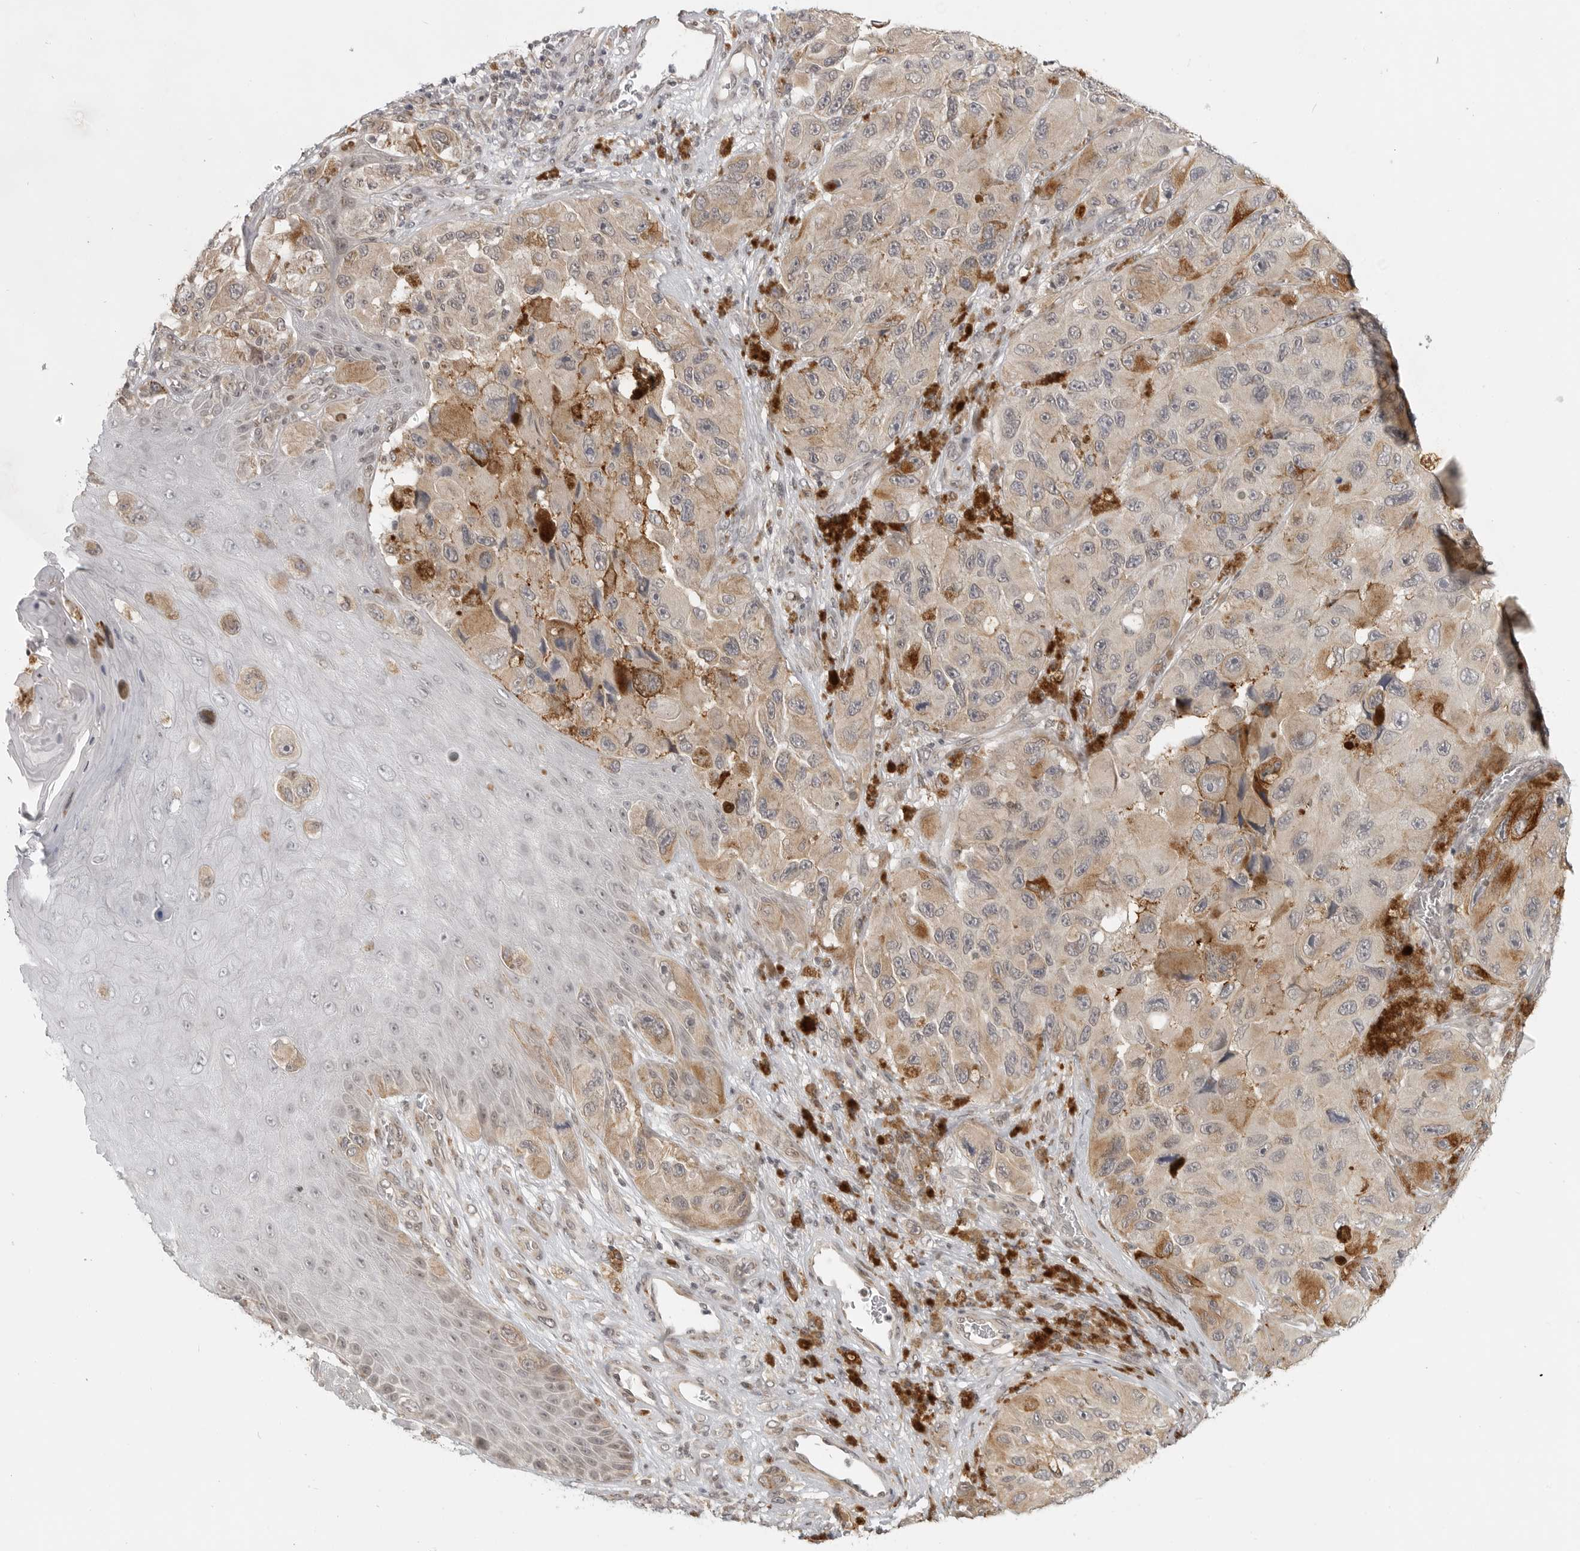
{"staining": {"intensity": "weak", "quantity": ">75%", "location": "cytoplasmic/membranous"}, "tissue": "melanoma", "cell_type": "Tumor cells", "image_type": "cancer", "snomed": [{"axis": "morphology", "description": "Malignant melanoma, NOS"}, {"axis": "topography", "description": "Skin"}], "caption": "IHC photomicrograph of neoplastic tissue: malignant melanoma stained using IHC reveals low levels of weak protein expression localized specifically in the cytoplasmic/membranous of tumor cells, appearing as a cytoplasmic/membranous brown color.", "gene": "CEP295NL", "patient": {"sex": "female", "age": 73}}